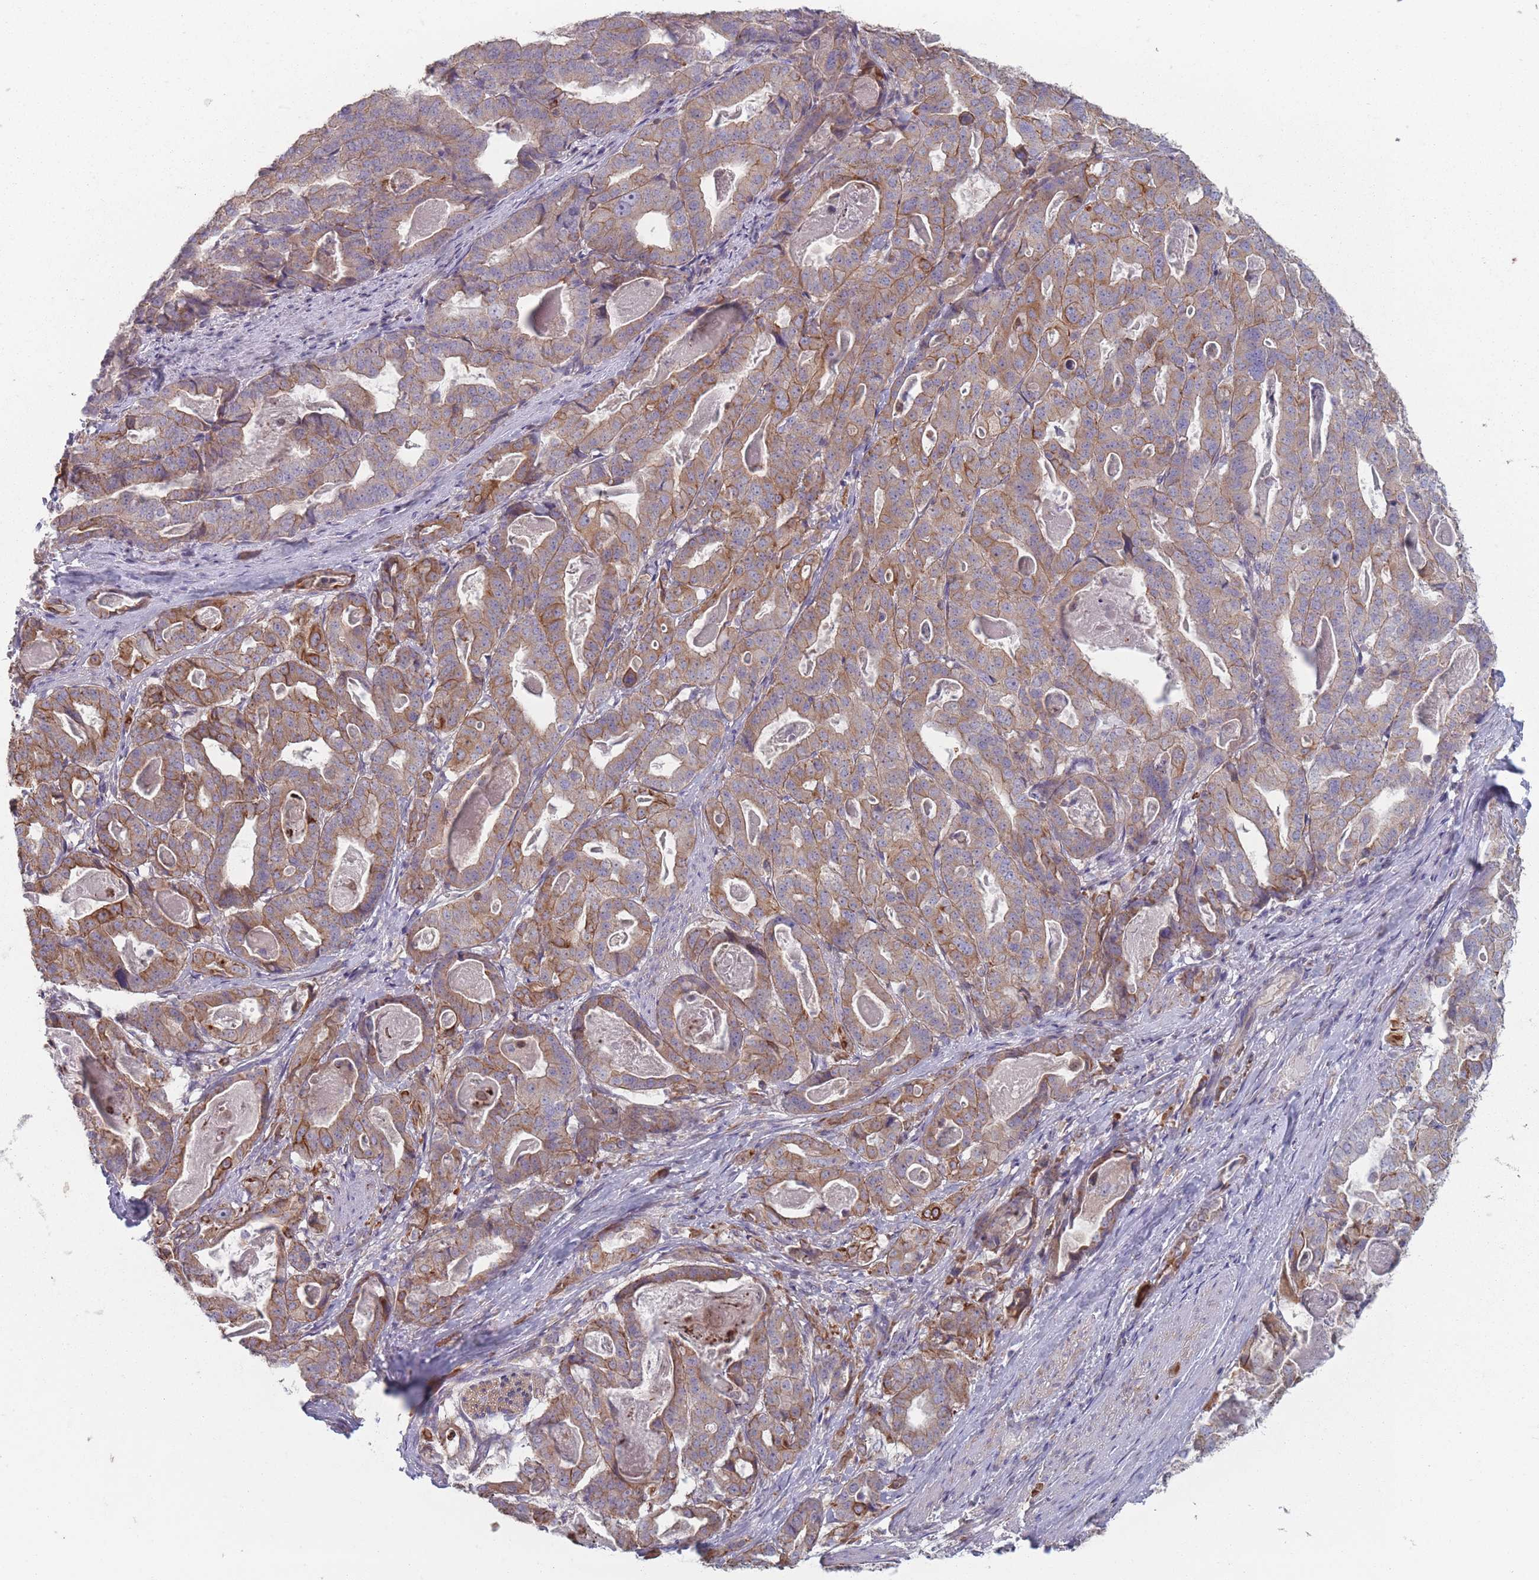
{"staining": {"intensity": "strong", "quantity": "25%-75%", "location": "cytoplasmic/membranous"}, "tissue": "stomach cancer", "cell_type": "Tumor cells", "image_type": "cancer", "snomed": [{"axis": "morphology", "description": "Adenocarcinoma, NOS"}, {"axis": "topography", "description": "Stomach"}], "caption": "High-magnification brightfield microscopy of stomach cancer (adenocarcinoma) stained with DAB (3,3'-diaminobenzidine) (brown) and counterstained with hematoxylin (blue). tumor cells exhibit strong cytoplasmic/membranous positivity is appreciated in approximately25%-75% of cells.", "gene": "HSBP1L1", "patient": {"sex": "male", "age": 48}}